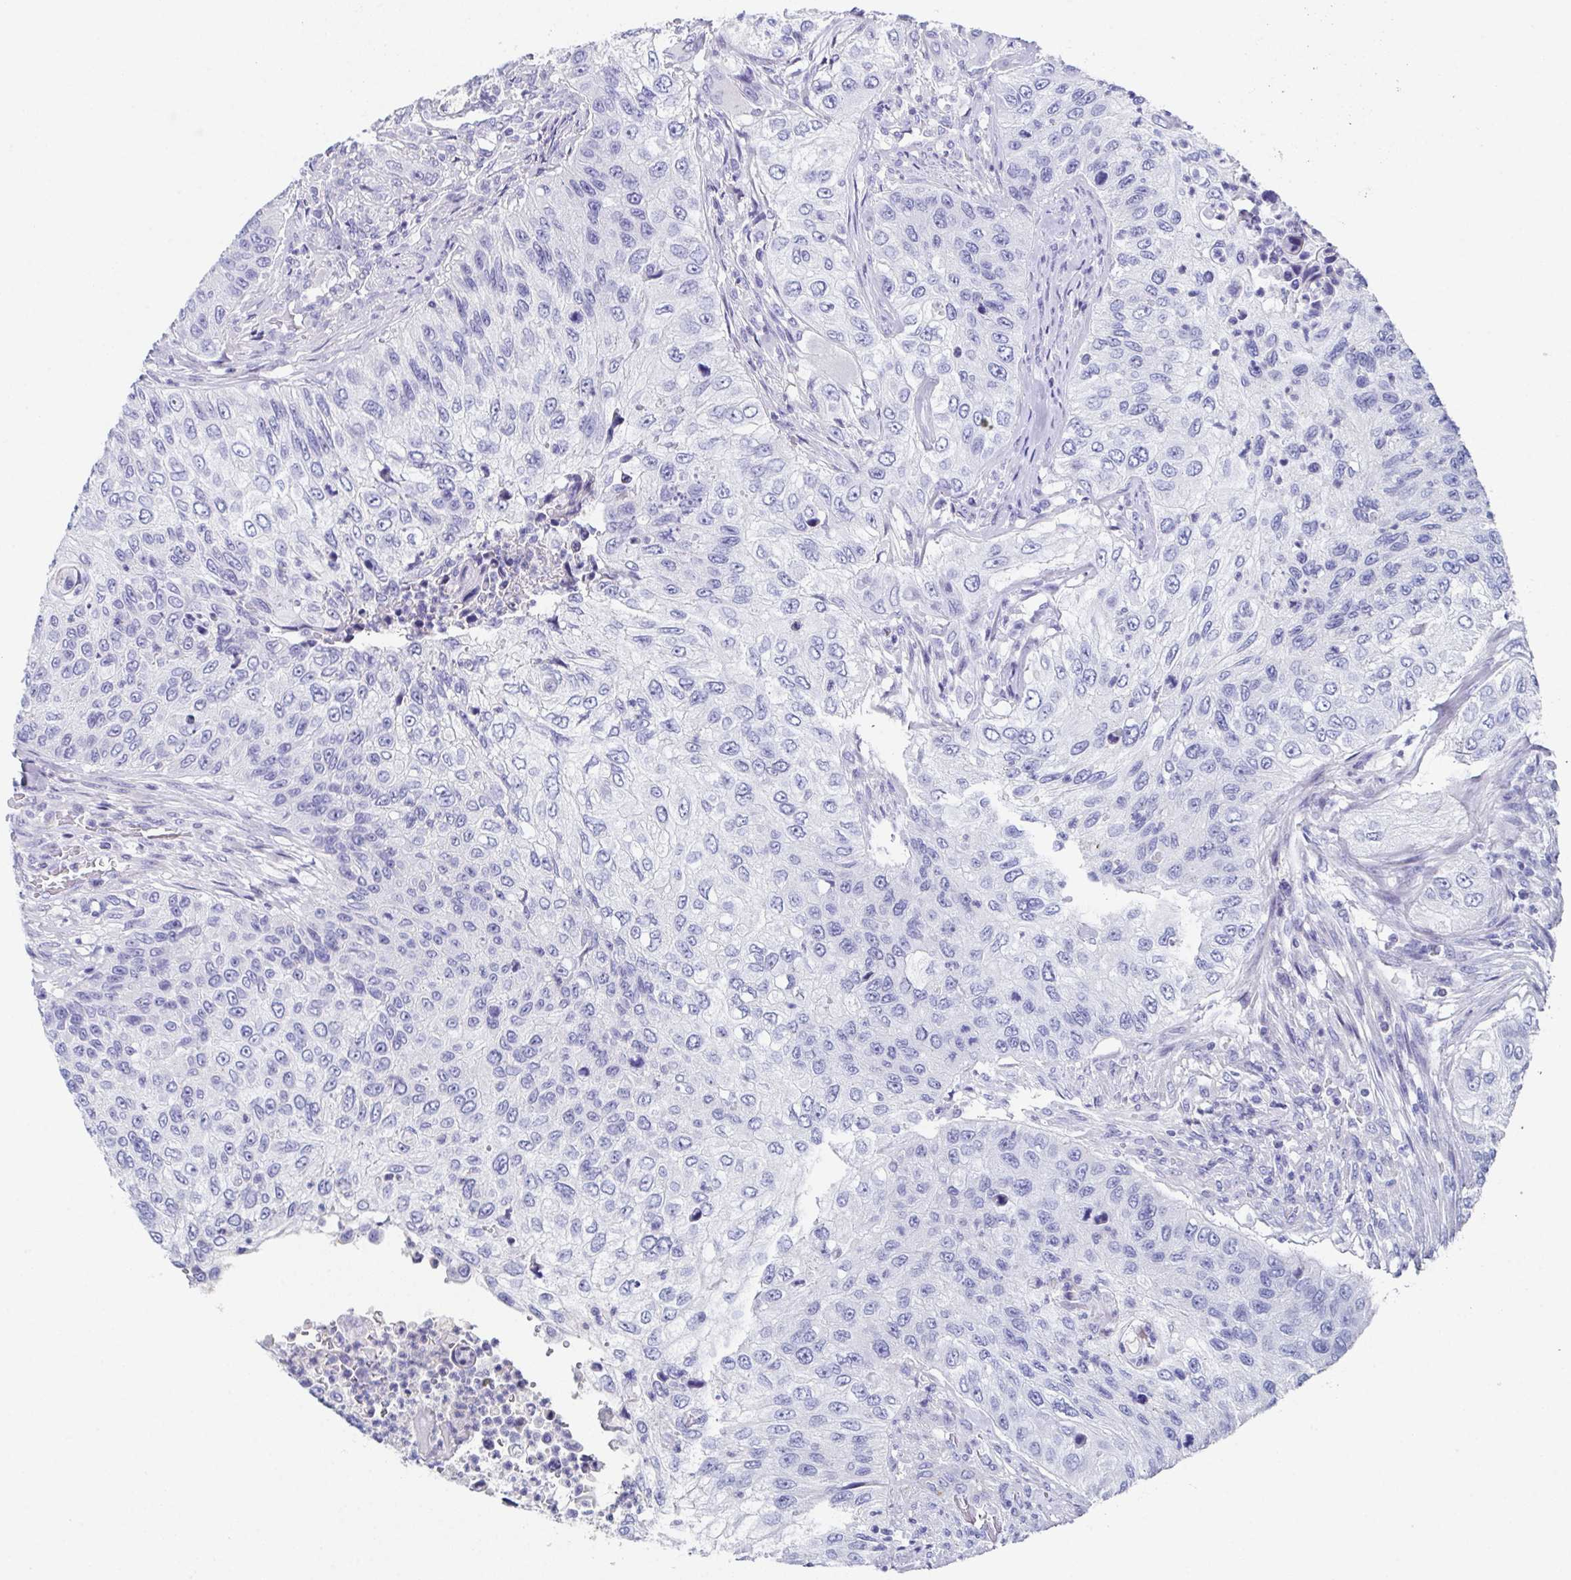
{"staining": {"intensity": "negative", "quantity": "none", "location": "none"}, "tissue": "urothelial cancer", "cell_type": "Tumor cells", "image_type": "cancer", "snomed": [{"axis": "morphology", "description": "Urothelial carcinoma, High grade"}, {"axis": "topography", "description": "Urinary bladder"}], "caption": "The image shows no significant expression in tumor cells of urothelial carcinoma (high-grade).", "gene": "SSC4D", "patient": {"sex": "female", "age": 60}}